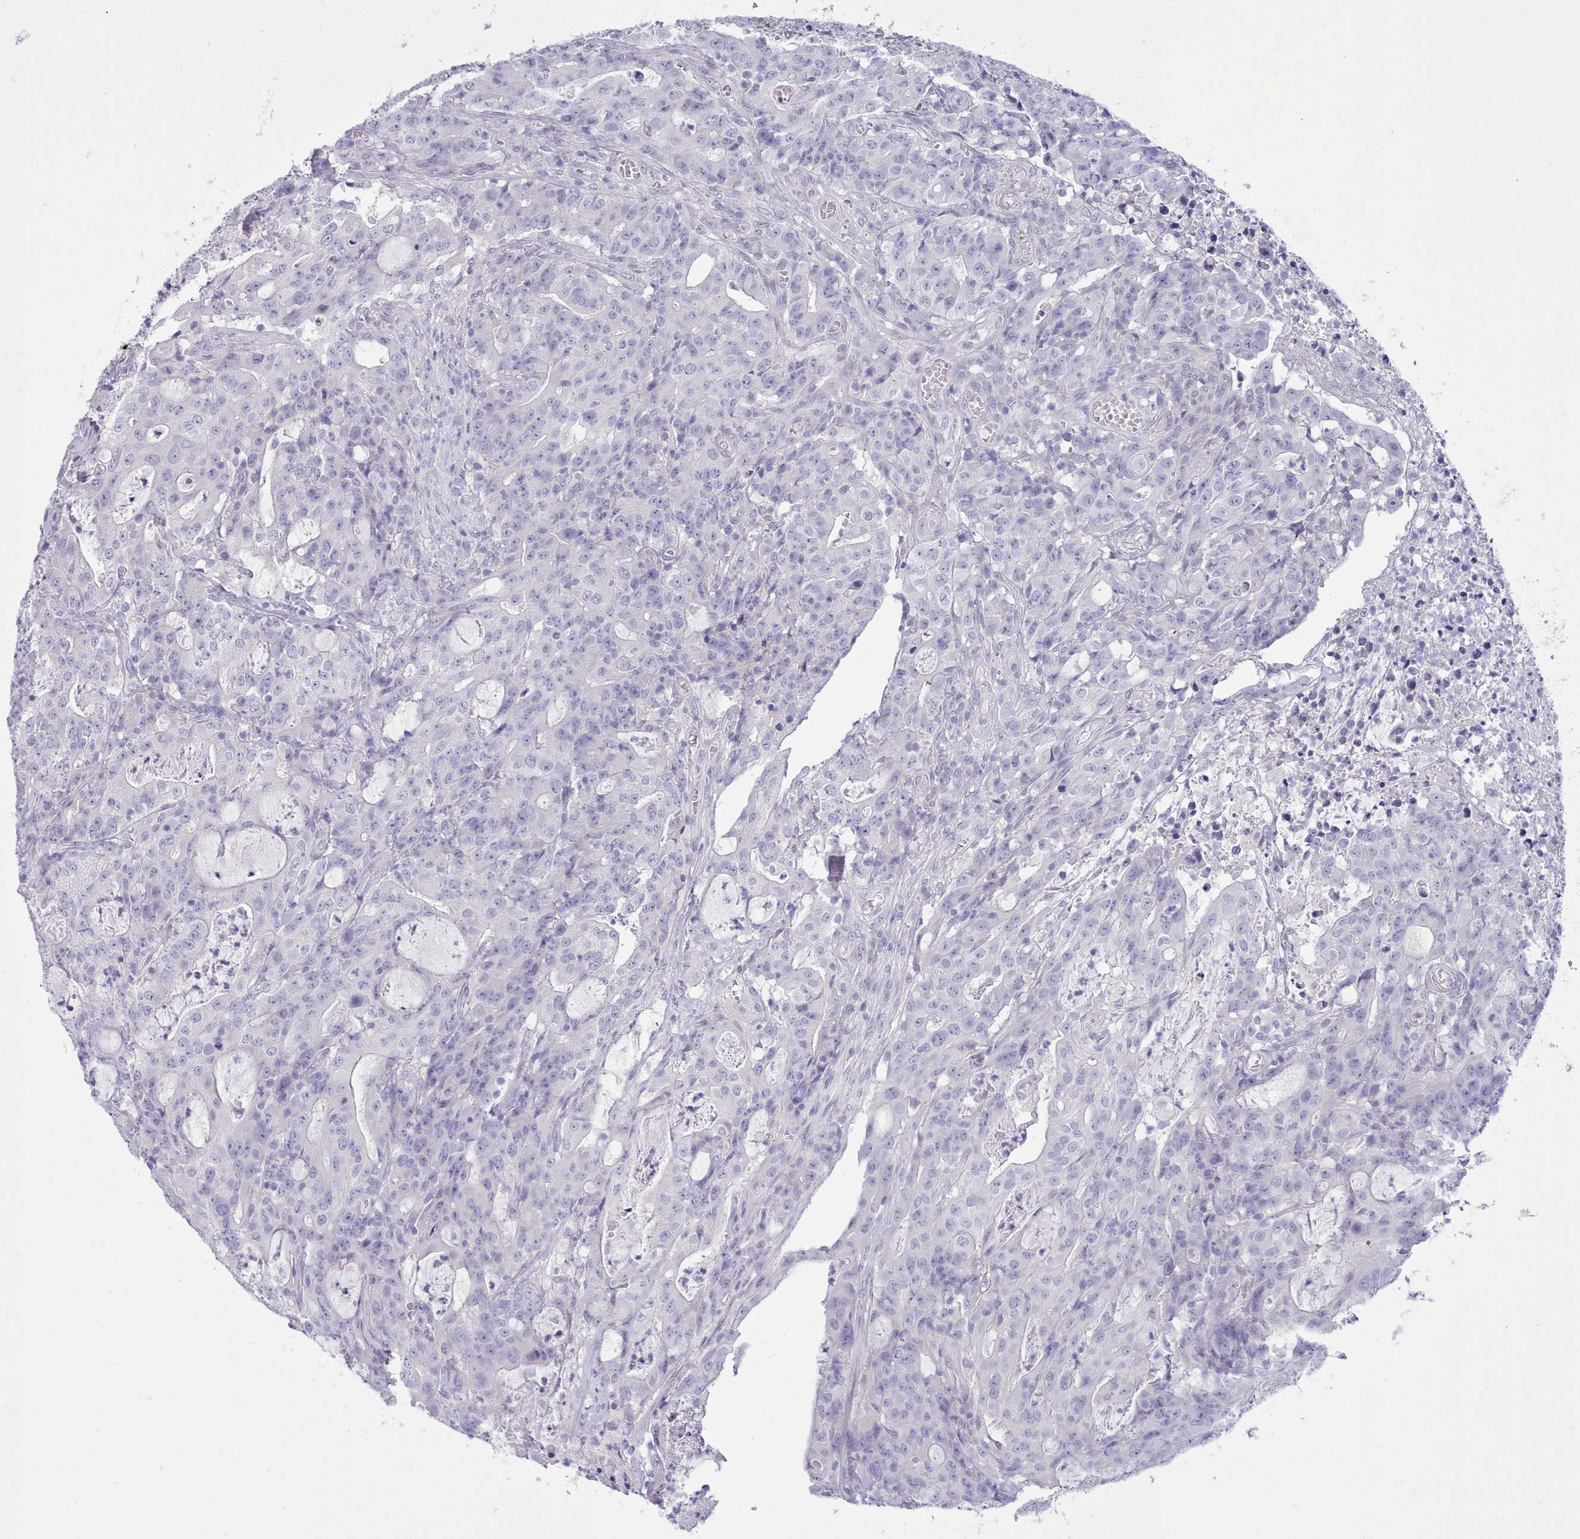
{"staining": {"intensity": "negative", "quantity": "none", "location": "none"}, "tissue": "colorectal cancer", "cell_type": "Tumor cells", "image_type": "cancer", "snomed": [{"axis": "morphology", "description": "Adenocarcinoma, NOS"}, {"axis": "topography", "description": "Colon"}], "caption": "A high-resolution photomicrograph shows IHC staining of colorectal adenocarcinoma, which exhibits no significant staining in tumor cells. (DAB (3,3'-diaminobenzidine) immunohistochemistry (IHC), high magnification).", "gene": "TMEM253", "patient": {"sex": "male", "age": 83}}